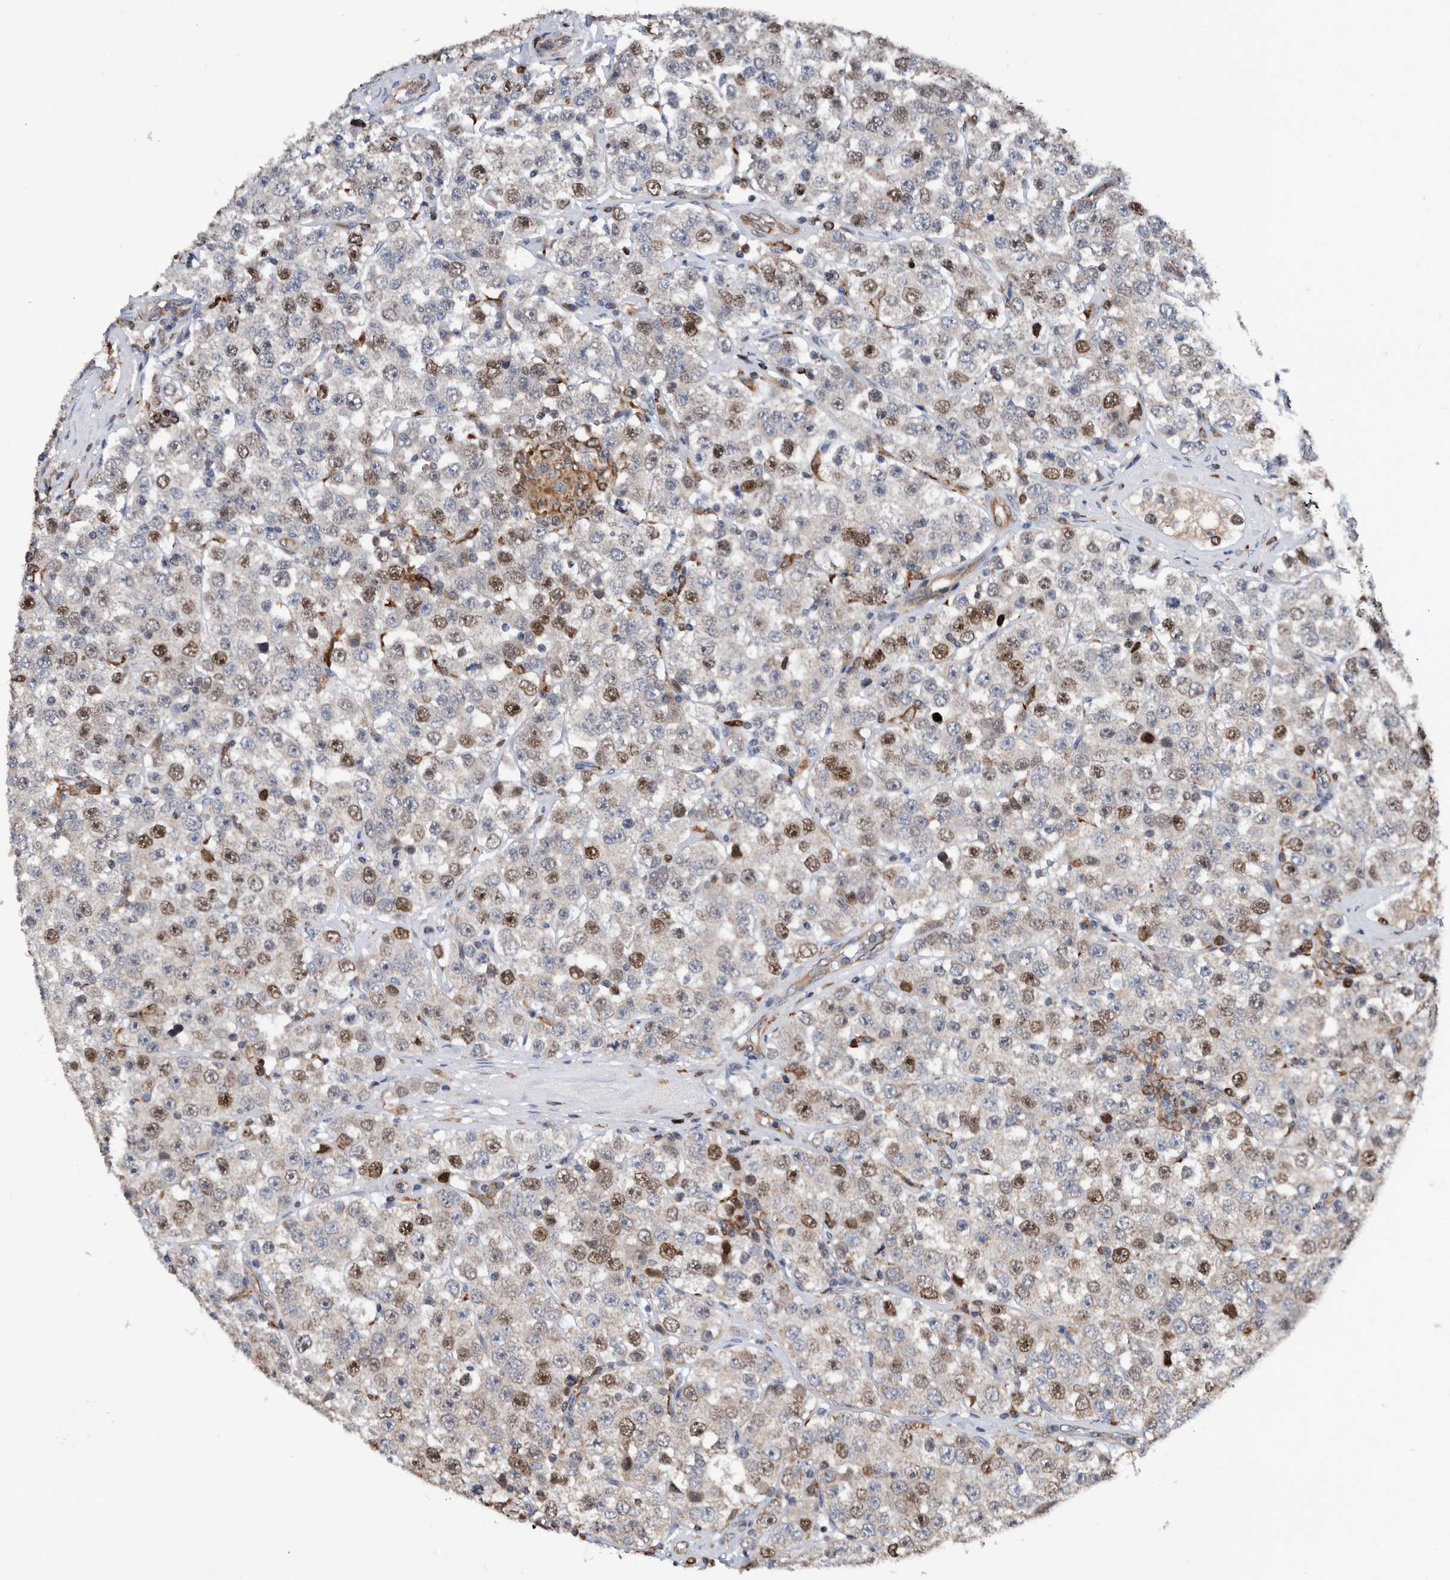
{"staining": {"intensity": "moderate", "quantity": "25%-75%", "location": "nuclear"}, "tissue": "testis cancer", "cell_type": "Tumor cells", "image_type": "cancer", "snomed": [{"axis": "morphology", "description": "Seminoma, NOS"}, {"axis": "topography", "description": "Testis"}], "caption": "Immunohistochemistry of seminoma (testis) reveals medium levels of moderate nuclear expression in approximately 25%-75% of tumor cells.", "gene": "ATAD2", "patient": {"sex": "male", "age": 28}}